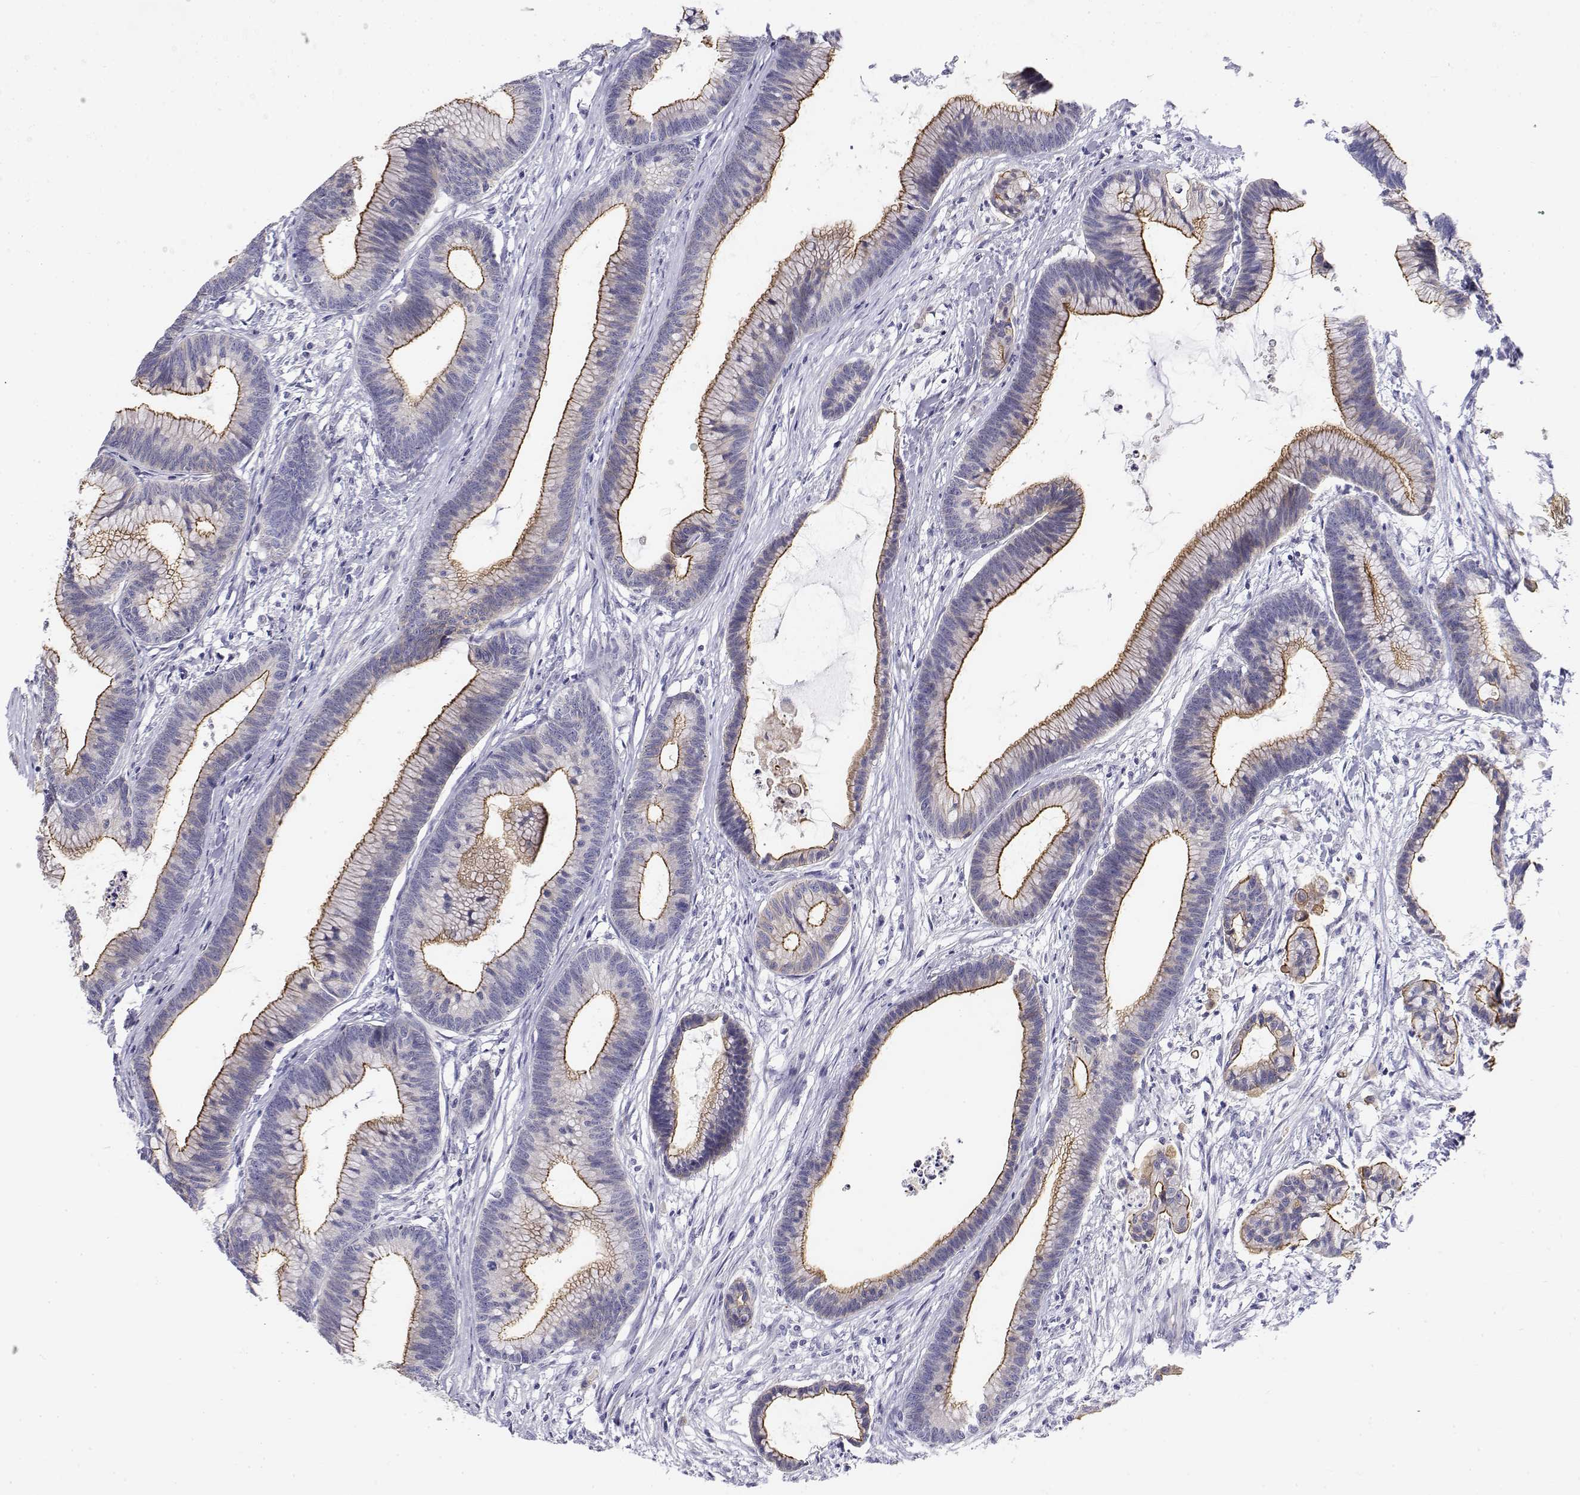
{"staining": {"intensity": "moderate", "quantity": "25%-75%", "location": "cytoplasmic/membranous"}, "tissue": "colorectal cancer", "cell_type": "Tumor cells", "image_type": "cancer", "snomed": [{"axis": "morphology", "description": "Adenocarcinoma, NOS"}, {"axis": "topography", "description": "Colon"}], "caption": "Immunohistochemistry (DAB (3,3'-diaminobenzidine)) staining of human adenocarcinoma (colorectal) displays moderate cytoplasmic/membranous protein positivity in about 25%-75% of tumor cells. (DAB (3,3'-diaminobenzidine) IHC, brown staining for protein, blue staining for nuclei).", "gene": "MISP", "patient": {"sex": "female", "age": 78}}